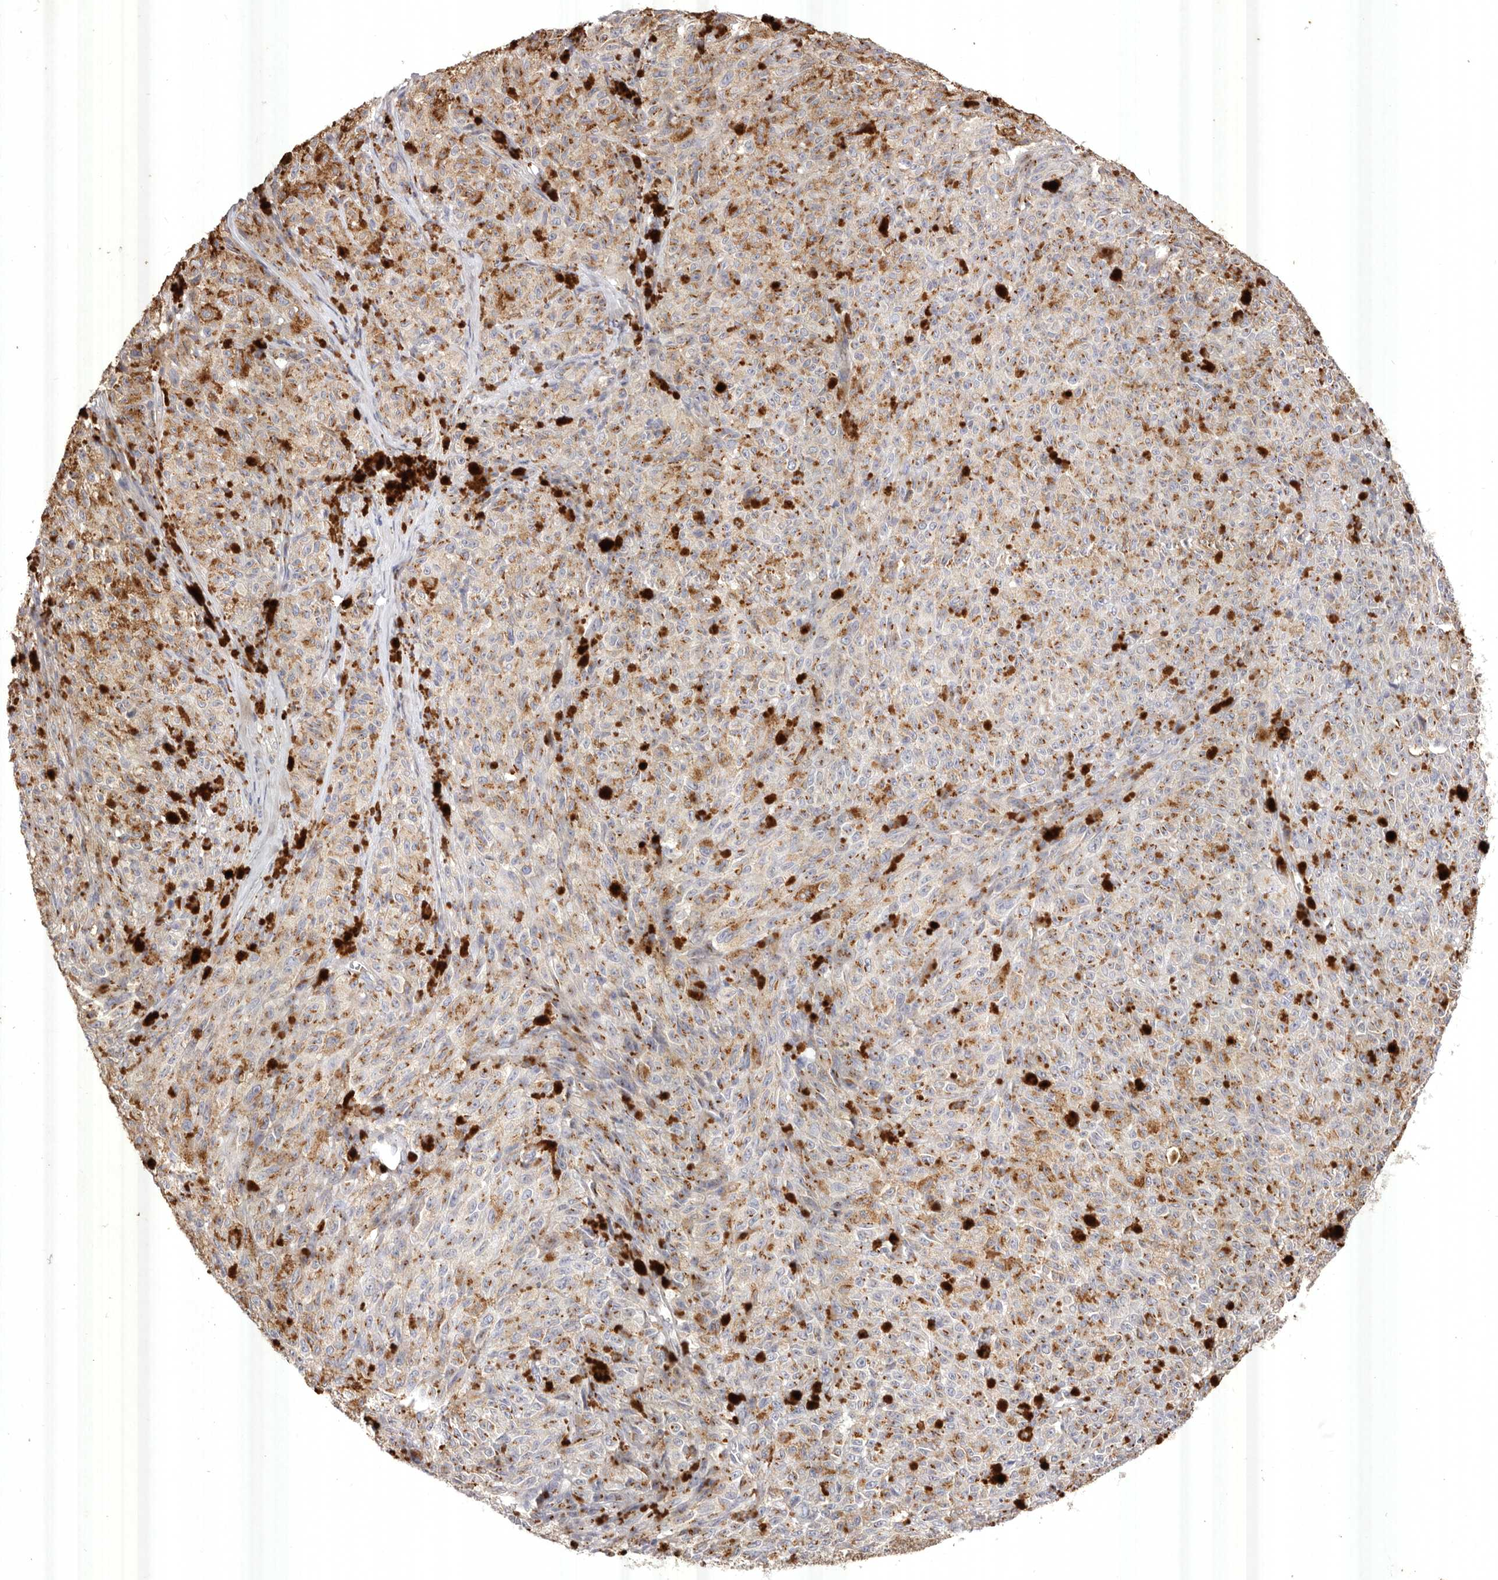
{"staining": {"intensity": "weak", "quantity": ">75%", "location": "cytoplasmic/membranous"}, "tissue": "melanoma", "cell_type": "Tumor cells", "image_type": "cancer", "snomed": [{"axis": "morphology", "description": "Malignant melanoma, NOS"}, {"axis": "topography", "description": "Skin"}], "caption": "High-power microscopy captured an immunohistochemistry histopathology image of melanoma, revealing weak cytoplasmic/membranous positivity in approximately >75% of tumor cells.", "gene": "USP24", "patient": {"sex": "female", "age": 82}}